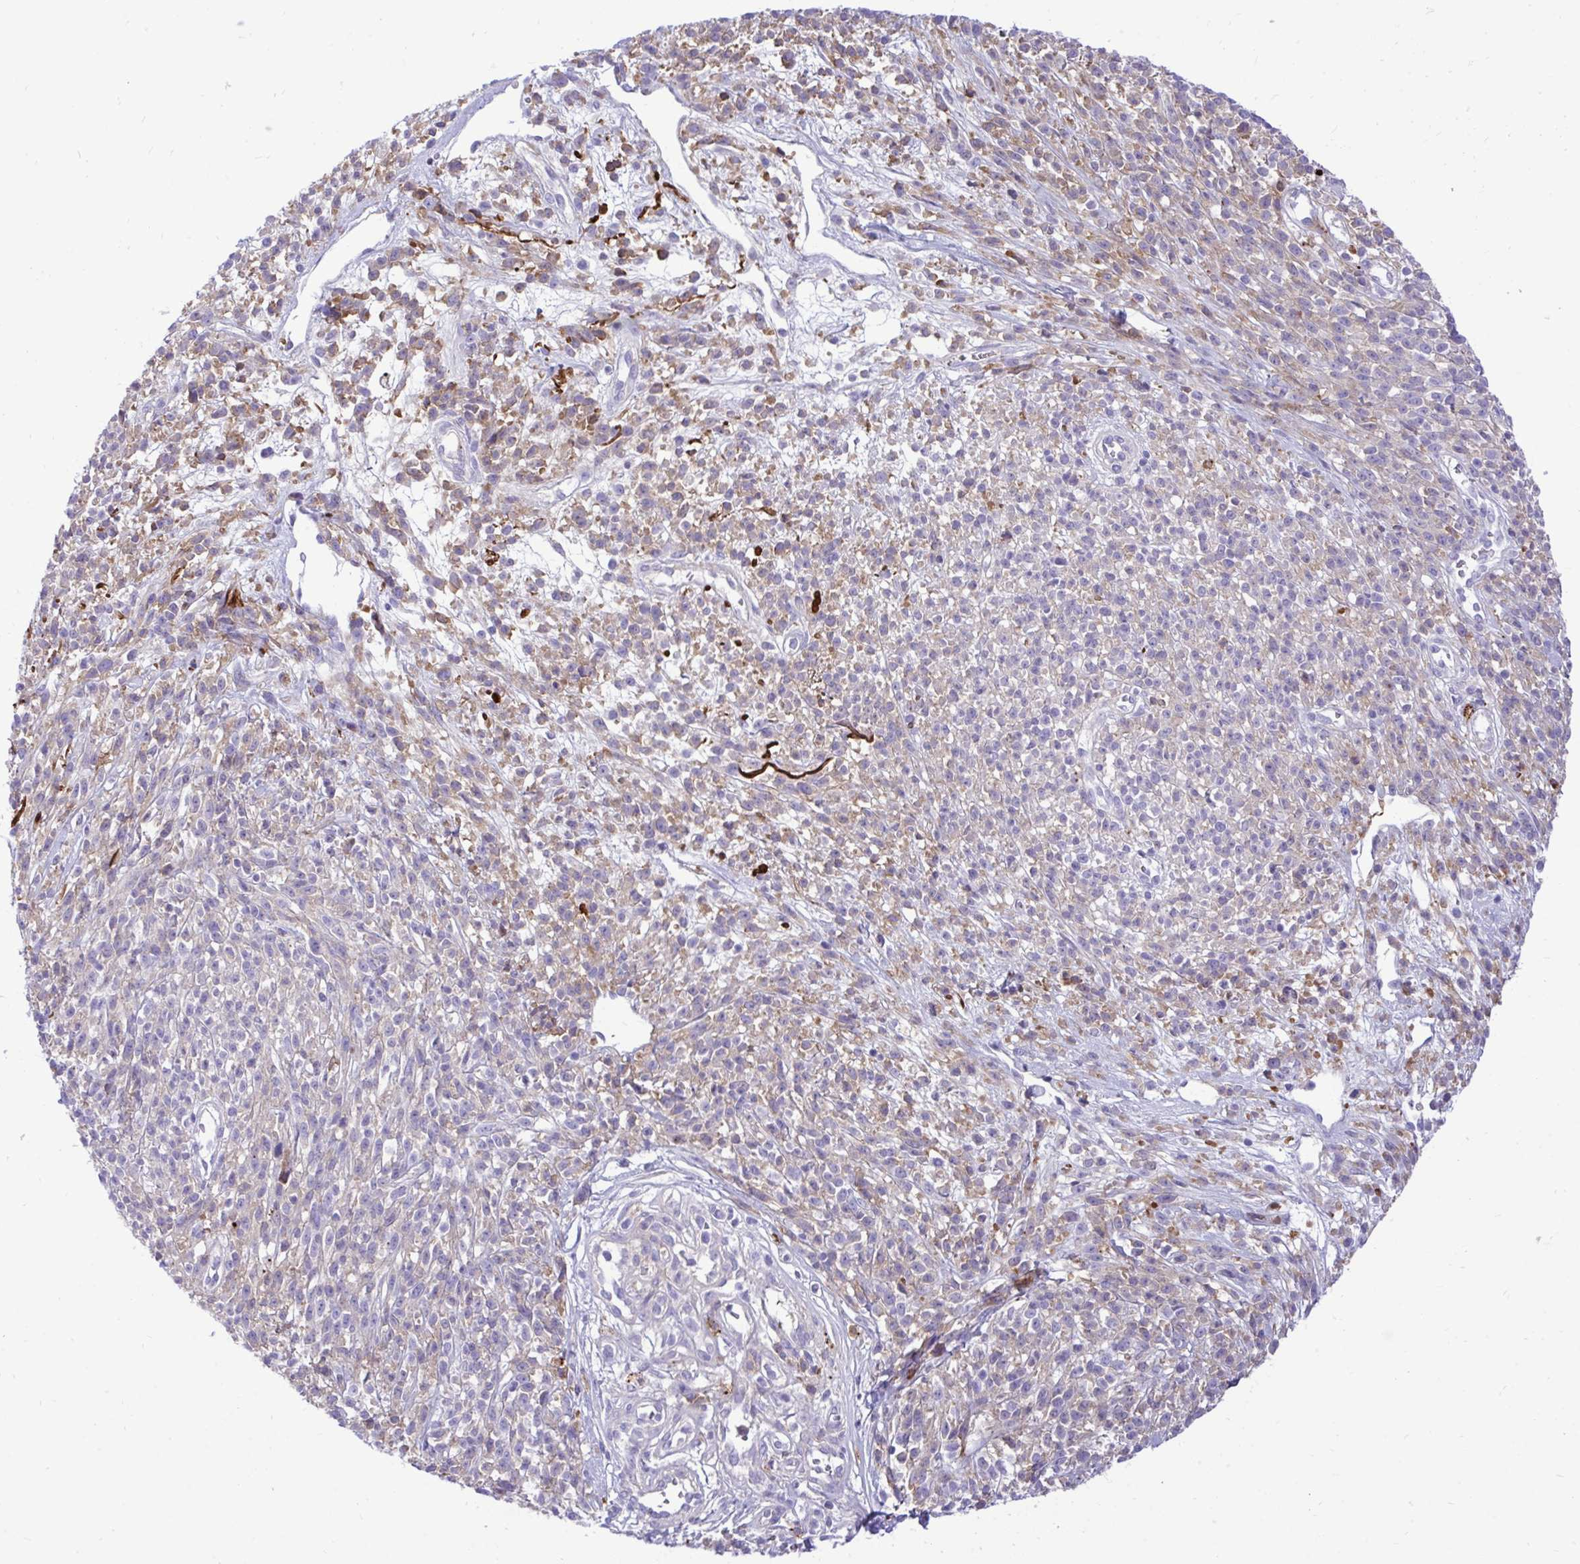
{"staining": {"intensity": "weak", "quantity": "<25%", "location": "cytoplasmic/membranous"}, "tissue": "melanoma", "cell_type": "Tumor cells", "image_type": "cancer", "snomed": [{"axis": "morphology", "description": "Malignant melanoma, NOS"}, {"axis": "topography", "description": "Skin"}, {"axis": "topography", "description": "Skin of trunk"}], "caption": "Melanoma was stained to show a protein in brown. There is no significant positivity in tumor cells. The staining is performed using DAB (3,3'-diaminobenzidine) brown chromogen with nuclei counter-stained in using hematoxylin.", "gene": "HRG", "patient": {"sex": "male", "age": 74}}